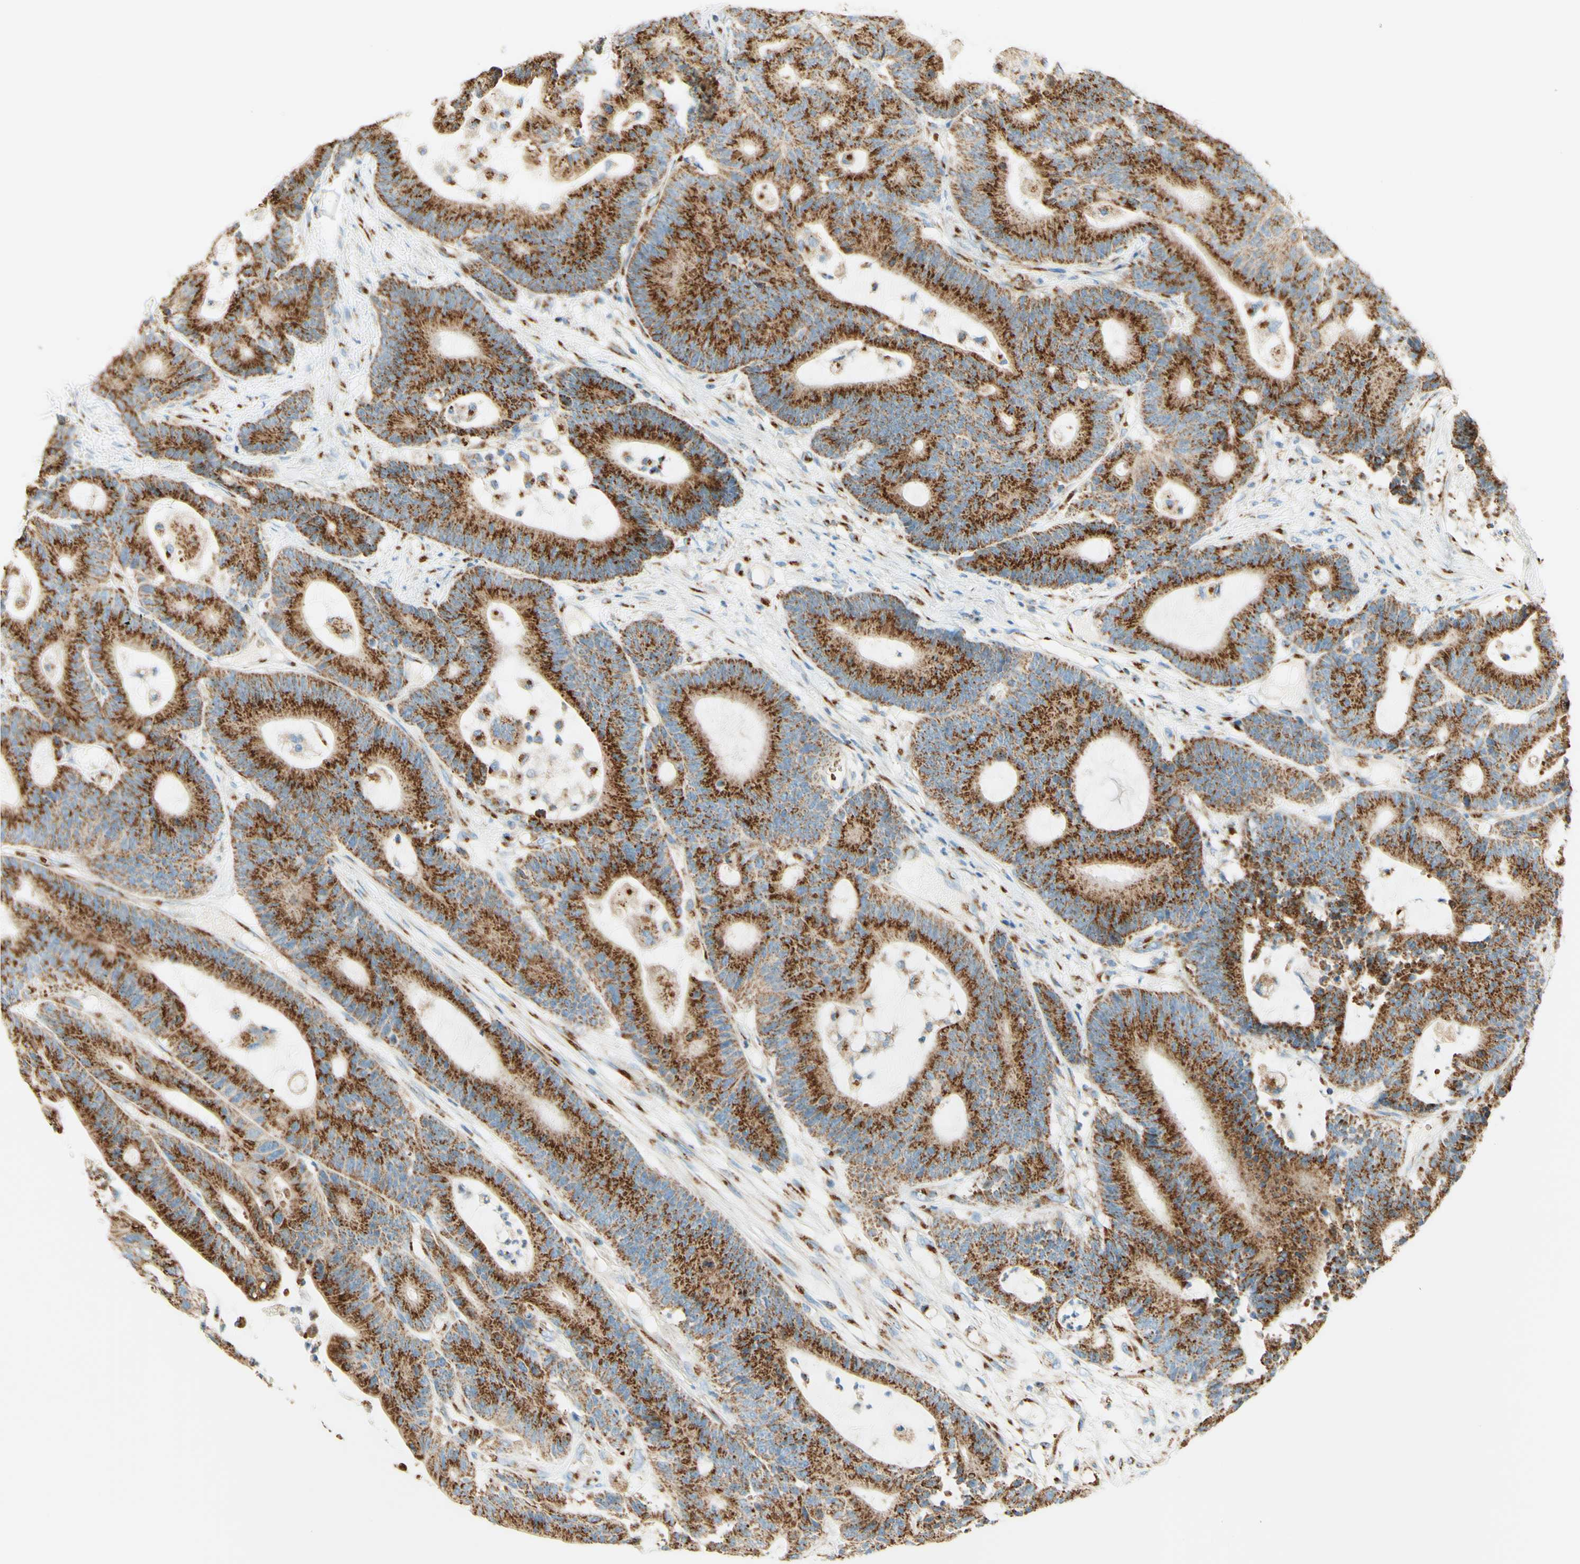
{"staining": {"intensity": "strong", "quantity": ">75%", "location": "cytoplasmic/membranous"}, "tissue": "colorectal cancer", "cell_type": "Tumor cells", "image_type": "cancer", "snomed": [{"axis": "morphology", "description": "Adenocarcinoma, NOS"}, {"axis": "topography", "description": "Colon"}], "caption": "Protein staining displays strong cytoplasmic/membranous staining in about >75% of tumor cells in adenocarcinoma (colorectal).", "gene": "GOLGB1", "patient": {"sex": "female", "age": 84}}